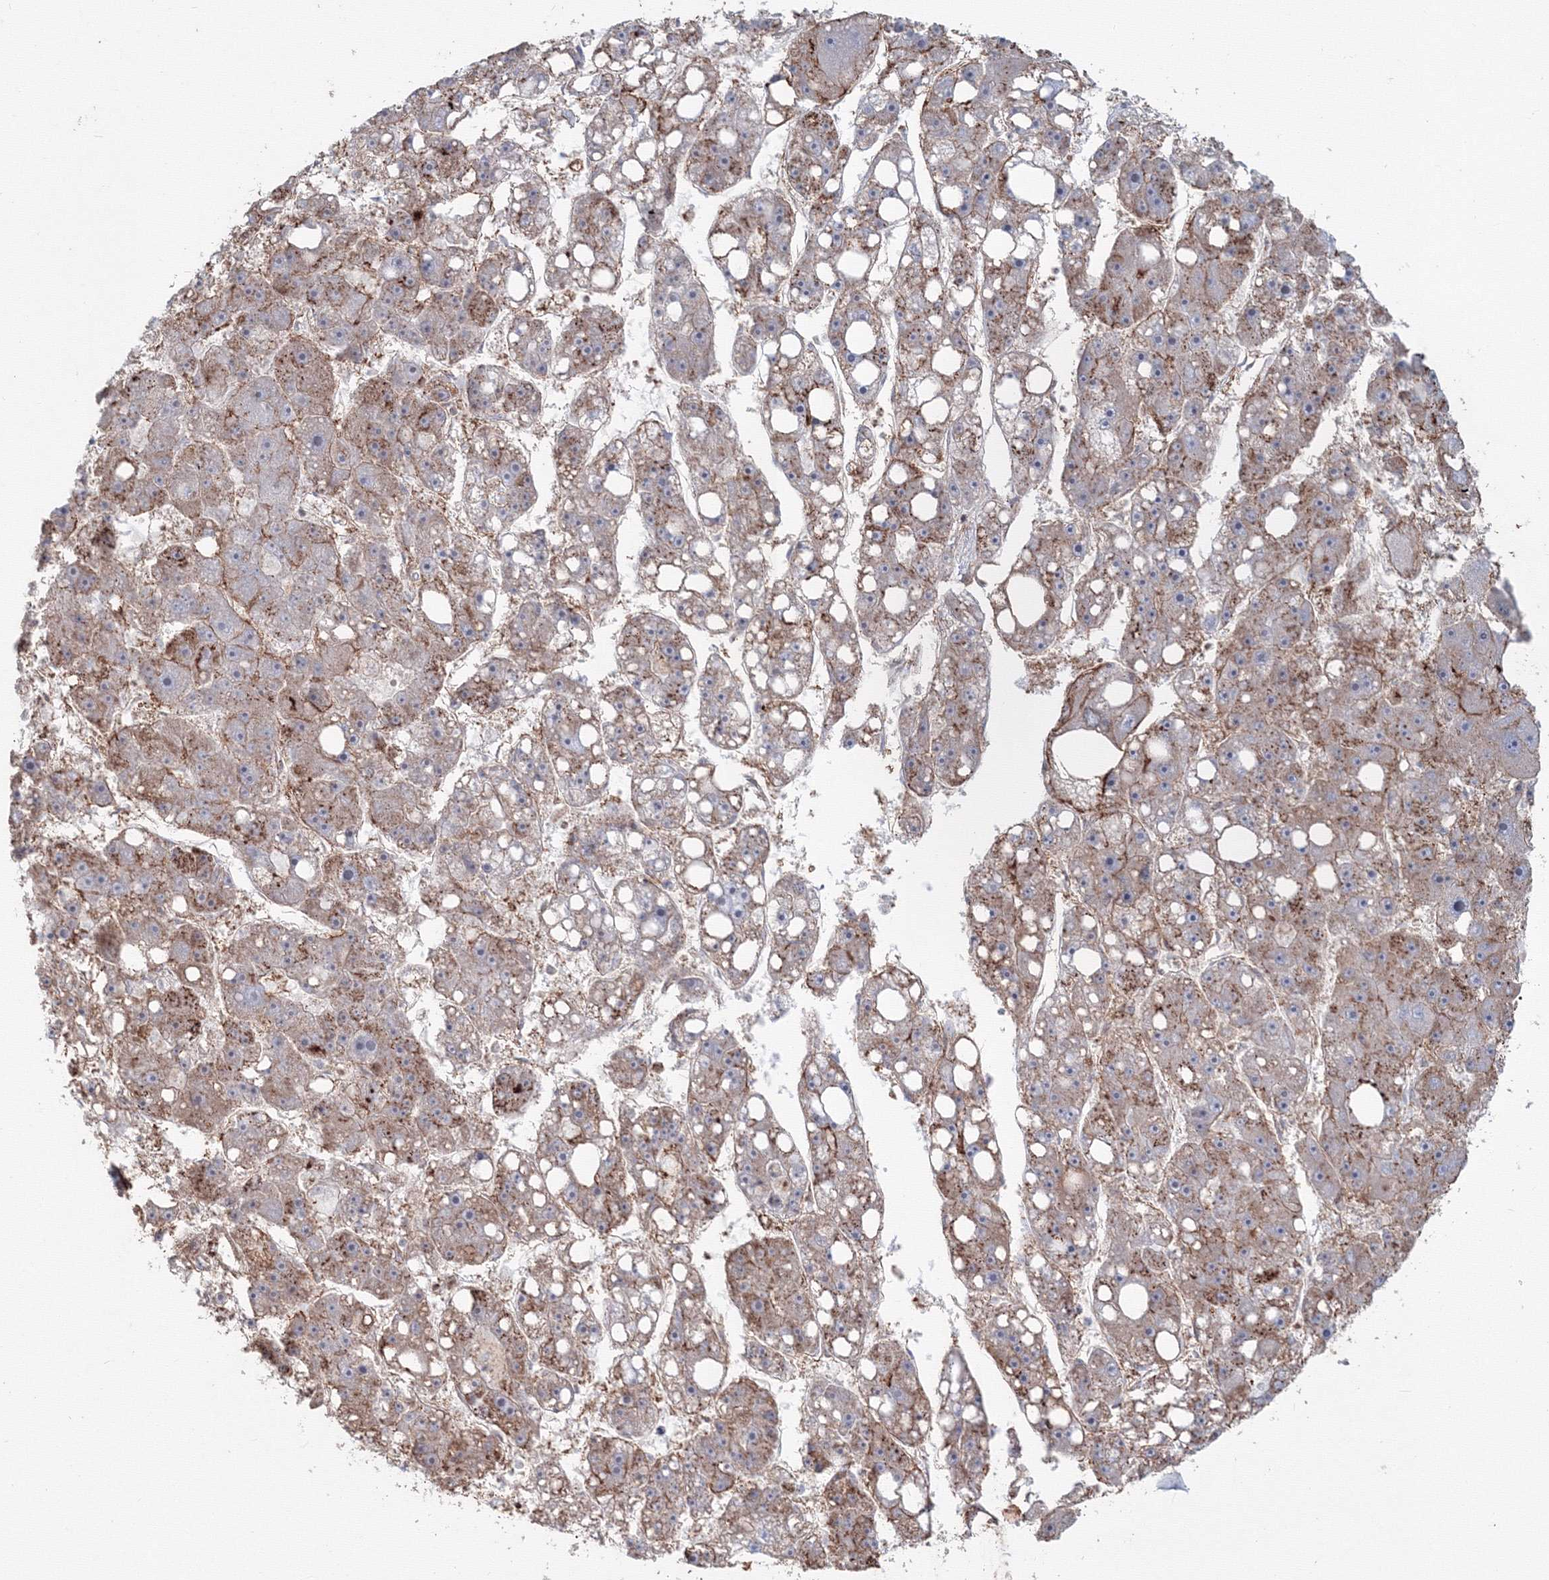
{"staining": {"intensity": "moderate", "quantity": "25%-75%", "location": "cytoplasmic/membranous"}, "tissue": "liver cancer", "cell_type": "Tumor cells", "image_type": "cancer", "snomed": [{"axis": "morphology", "description": "Carcinoma, Hepatocellular, NOS"}, {"axis": "topography", "description": "Liver"}], "caption": "Protein staining of liver hepatocellular carcinoma tissue reveals moderate cytoplasmic/membranous positivity in approximately 25%-75% of tumor cells.", "gene": "SH3PXD2A", "patient": {"sex": "female", "age": 61}}